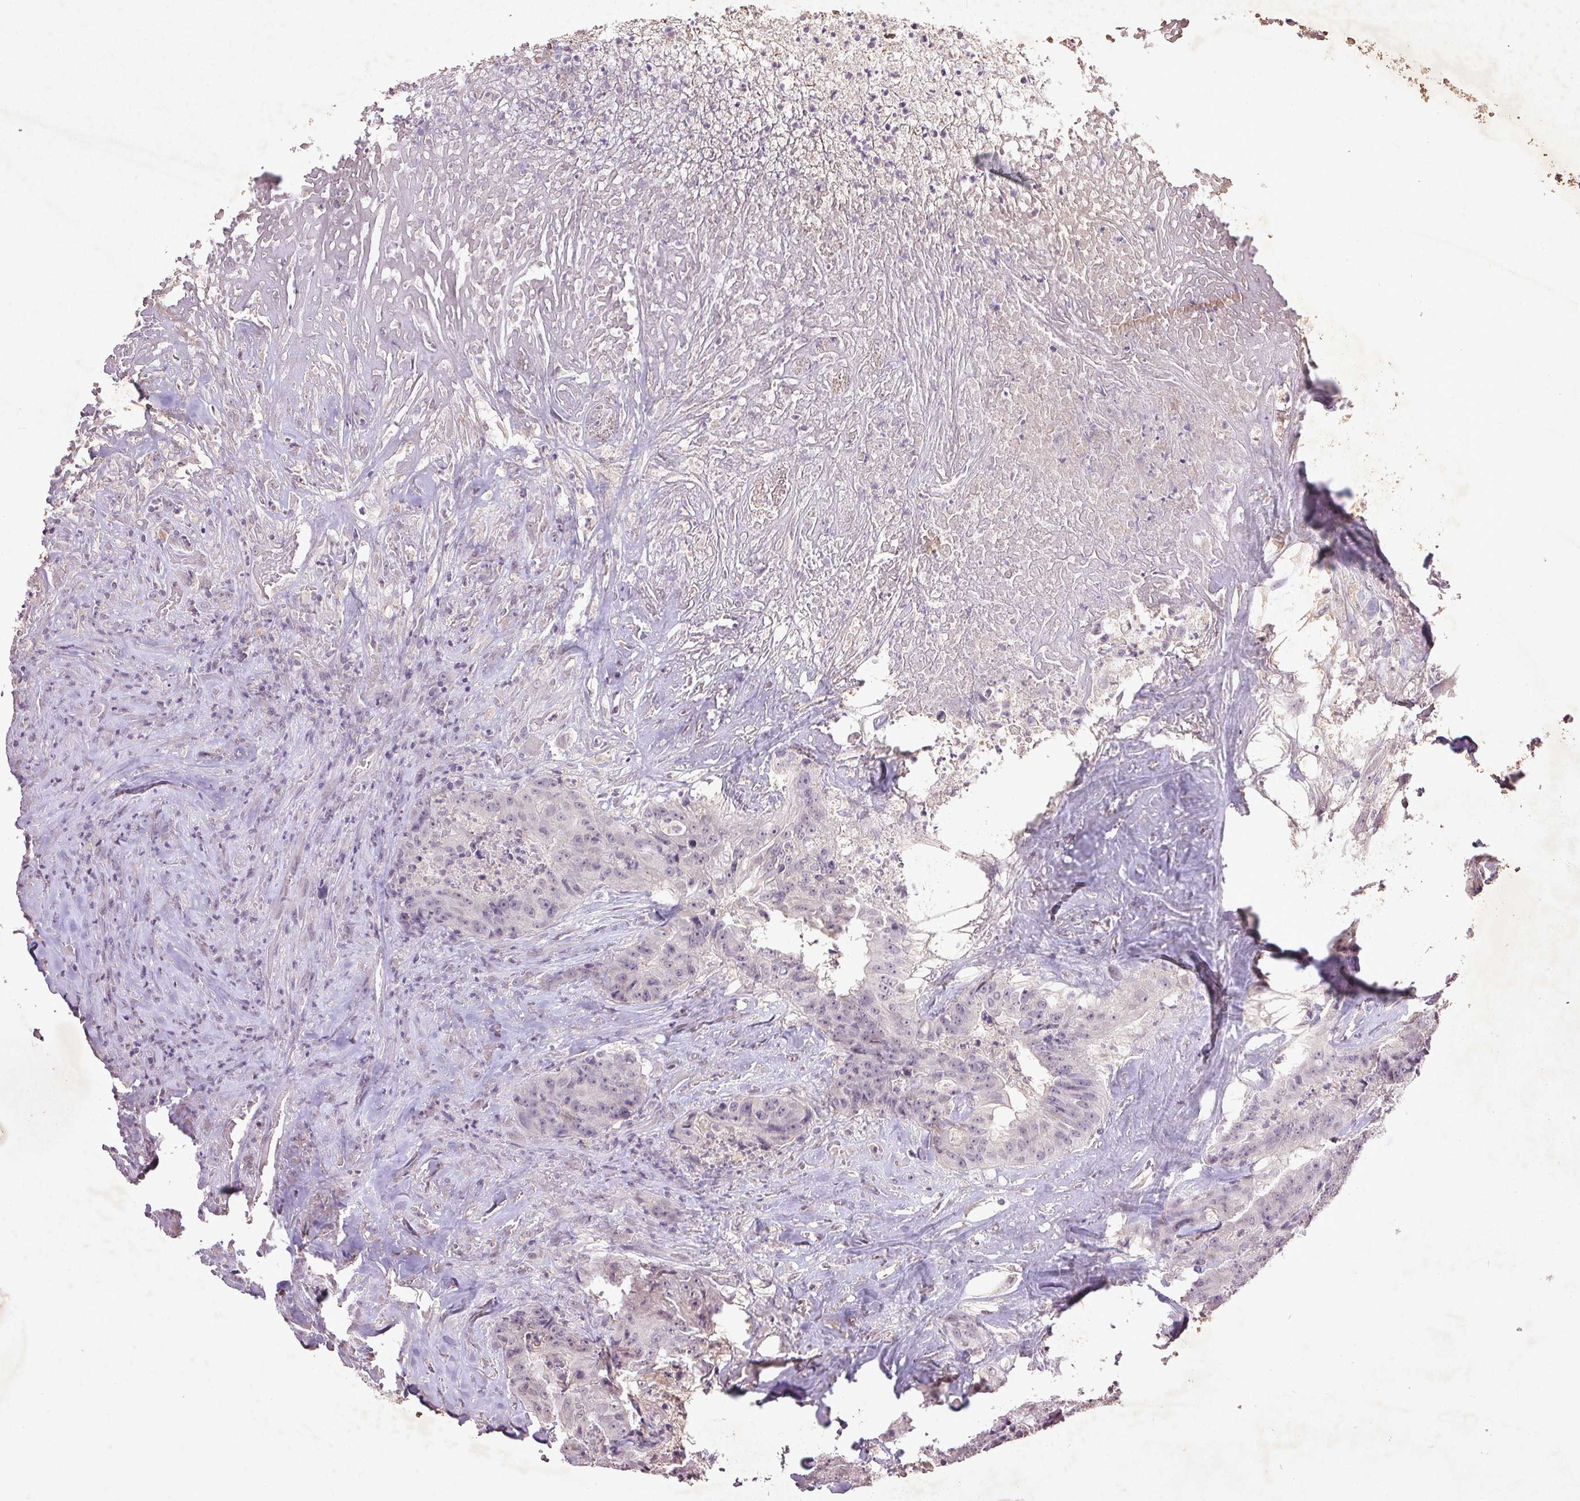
{"staining": {"intensity": "negative", "quantity": "none", "location": "none"}, "tissue": "colorectal cancer", "cell_type": "Tumor cells", "image_type": "cancer", "snomed": [{"axis": "morphology", "description": "Adenocarcinoma, NOS"}, {"axis": "topography", "description": "Rectum"}], "caption": "Immunohistochemistry (IHC) histopathology image of neoplastic tissue: adenocarcinoma (colorectal) stained with DAB demonstrates no significant protein staining in tumor cells. Brightfield microscopy of immunohistochemistry (IHC) stained with DAB (brown) and hematoxylin (blue), captured at high magnification.", "gene": "FAM168B", "patient": {"sex": "female", "age": 62}}